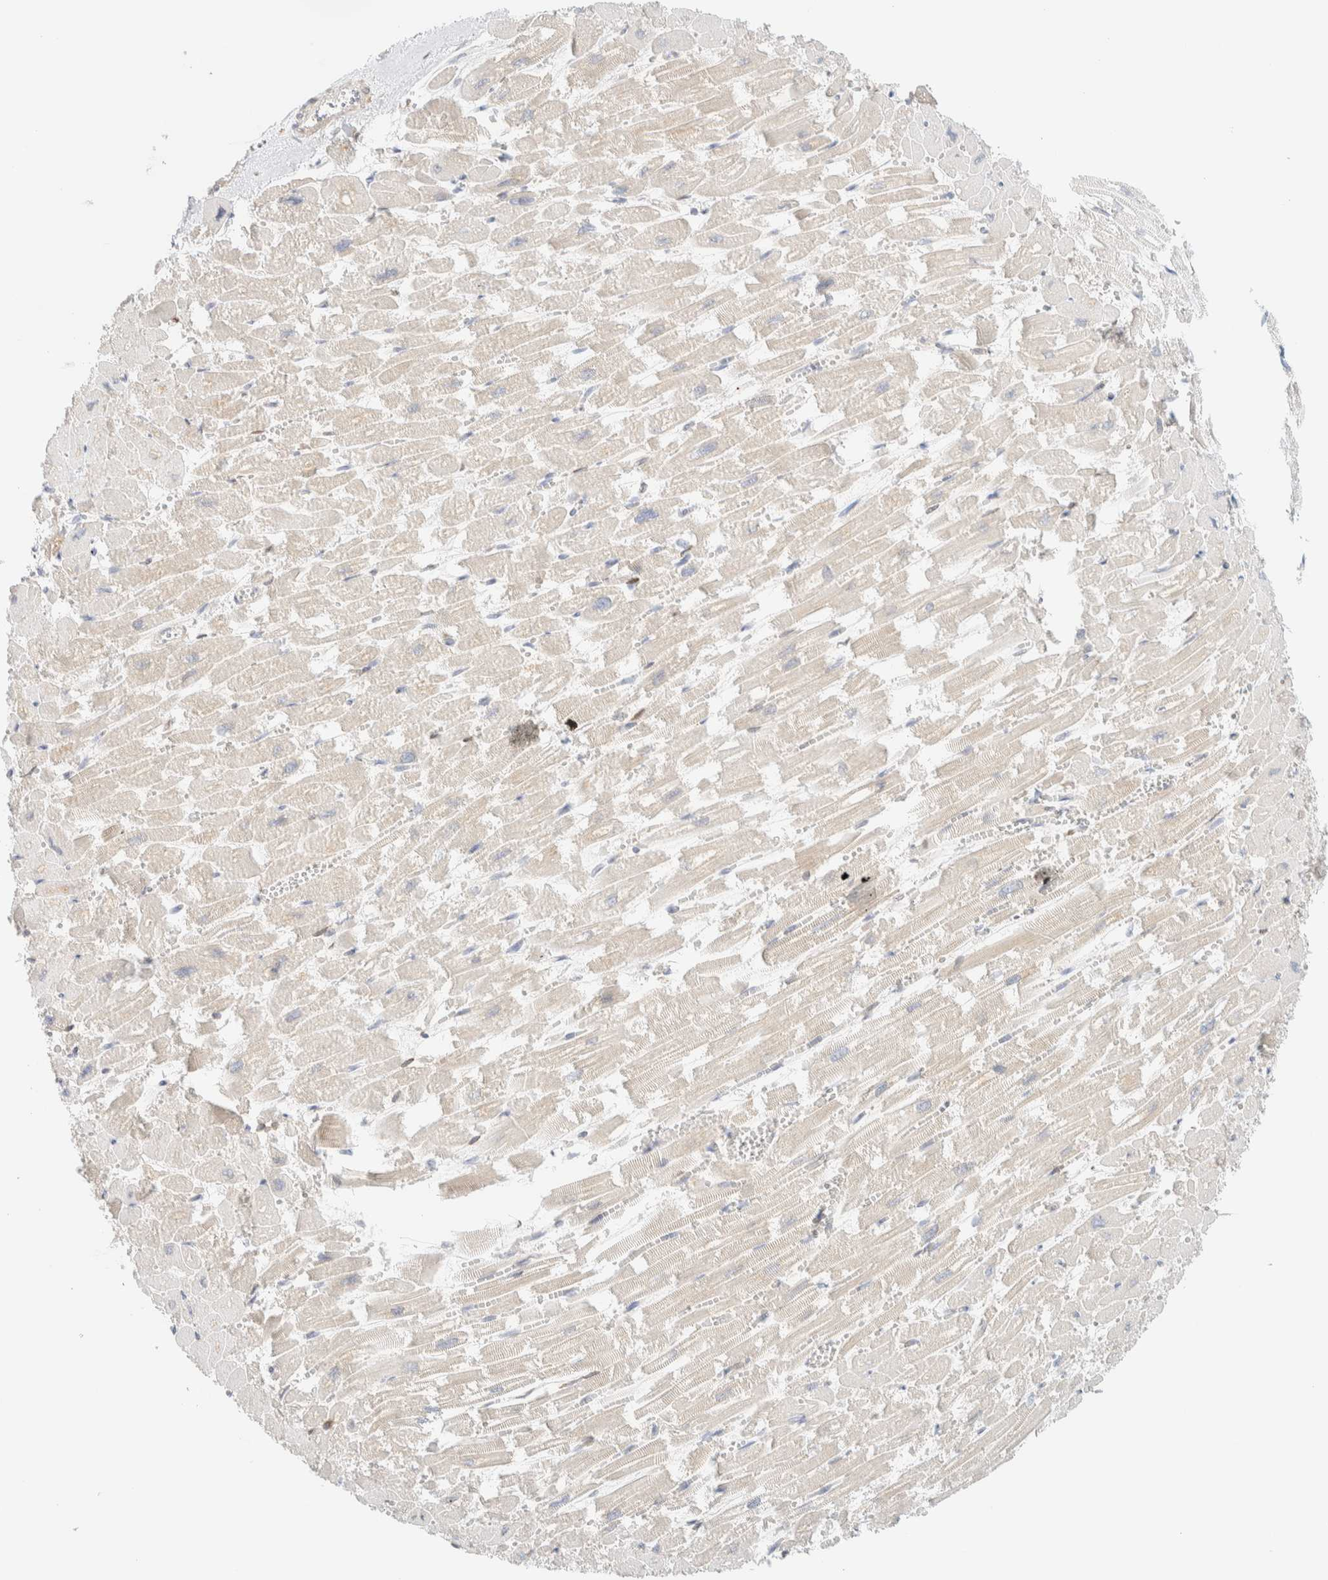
{"staining": {"intensity": "weak", "quantity": "<25%", "location": "cytoplasmic/membranous"}, "tissue": "heart muscle", "cell_type": "Cardiomyocytes", "image_type": "normal", "snomed": [{"axis": "morphology", "description": "Normal tissue, NOS"}, {"axis": "topography", "description": "Heart"}], "caption": "Human heart muscle stained for a protein using immunohistochemistry shows no expression in cardiomyocytes.", "gene": "NT5C", "patient": {"sex": "male", "age": 54}}